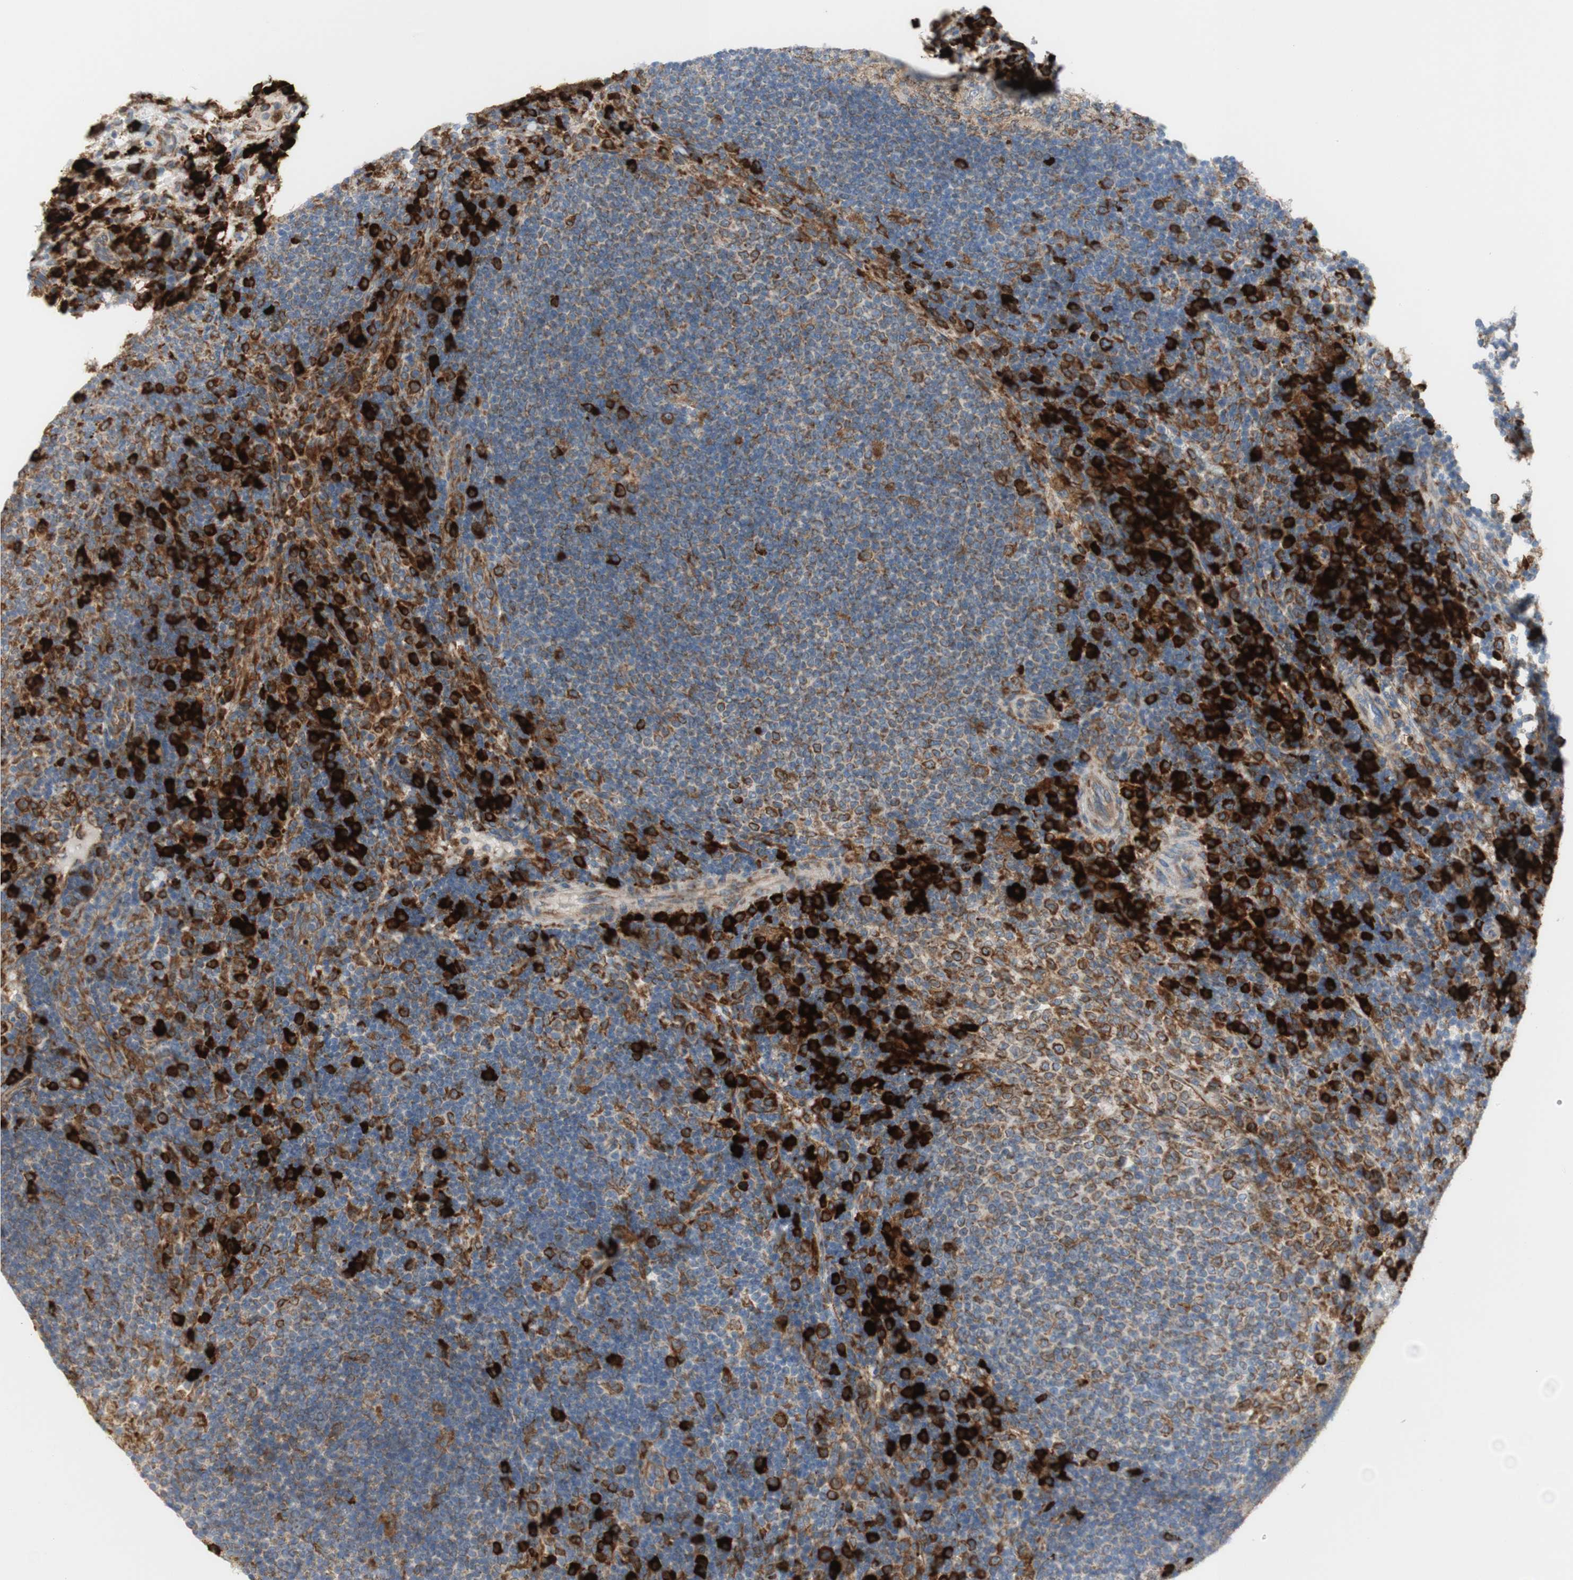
{"staining": {"intensity": "weak", "quantity": ">75%", "location": "cytoplasmic/membranous"}, "tissue": "lymph node", "cell_type": "Germinal center cells", "image_type": "normal", "snomed": [{"axis": "morphology", "description": "Normal tissue, NOS"}, {"axis": "topography", "description": "Lymph node"}], "caption": "Immunohistochemical staining of normal human lymph node shows >75% levels of weak cytoplasmic/membranous protein expression in approximately >75% of germinal center cells.", "gene": "MANF", "patient": {"sex": "female", "age": 53}}